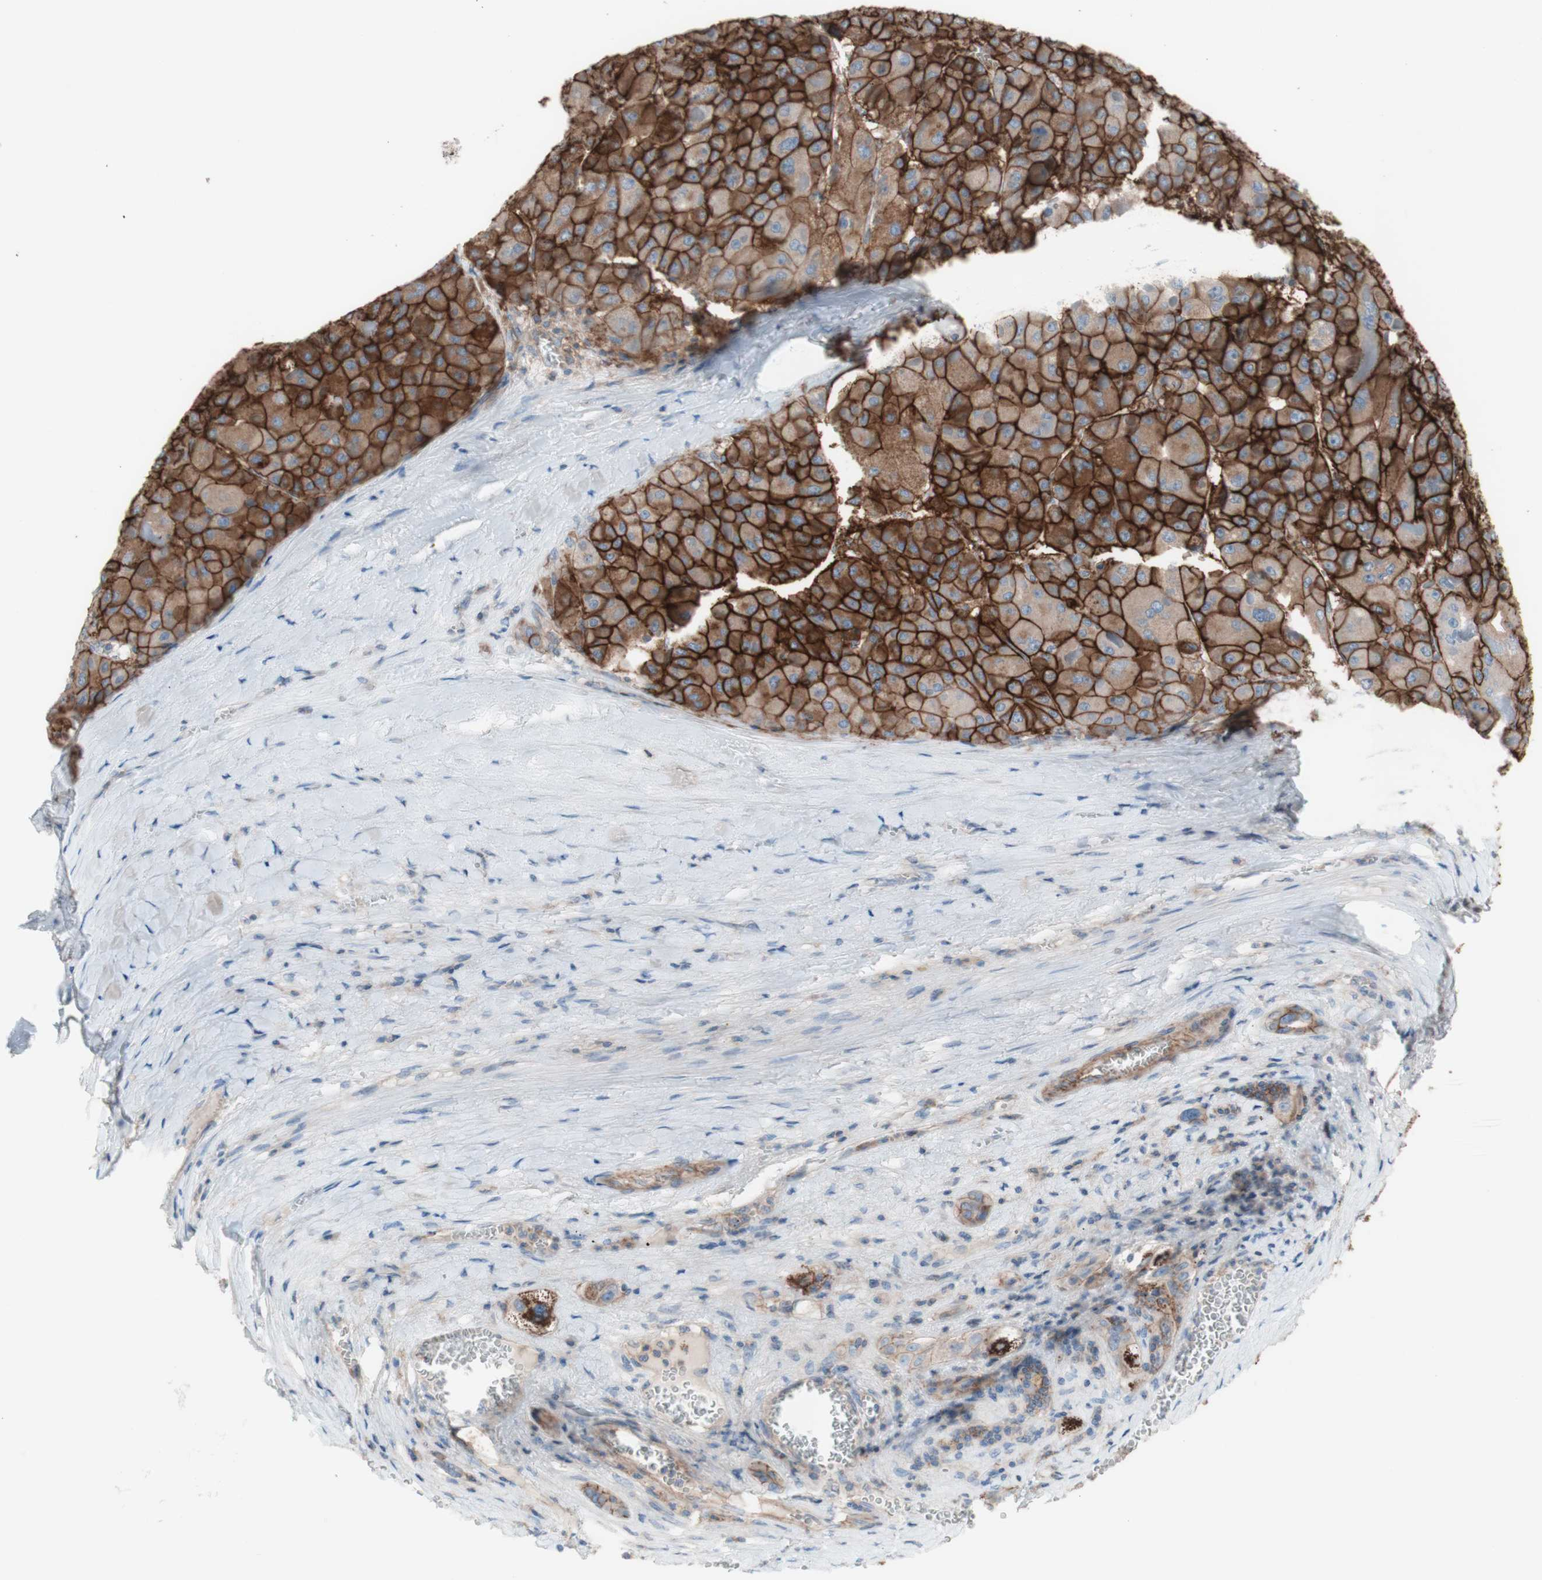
{"staining": {"intensity": "strong", "quantity": ">75%", "location": "cytoplasmic/membranous"}, "tissue": "liver cancer", "cell_type": "Tumor cells", "image_type": "cancer", "snomed": [{"axis": "morphology", "description": "Carcinoma, Hepatocellular, NOS"}, {"axis": "topography", "description": "Liver"}], "caption": "Immunohistochemistry photomicrograph of human liver hepatocellular carcinoma stained for a protein (brown), which exhibits high levels of strong cytoplasmic/membranous expression in about >75% of tumor cells.", "gene": "CD46", "patient": {"sex": "female", "age": 73}}